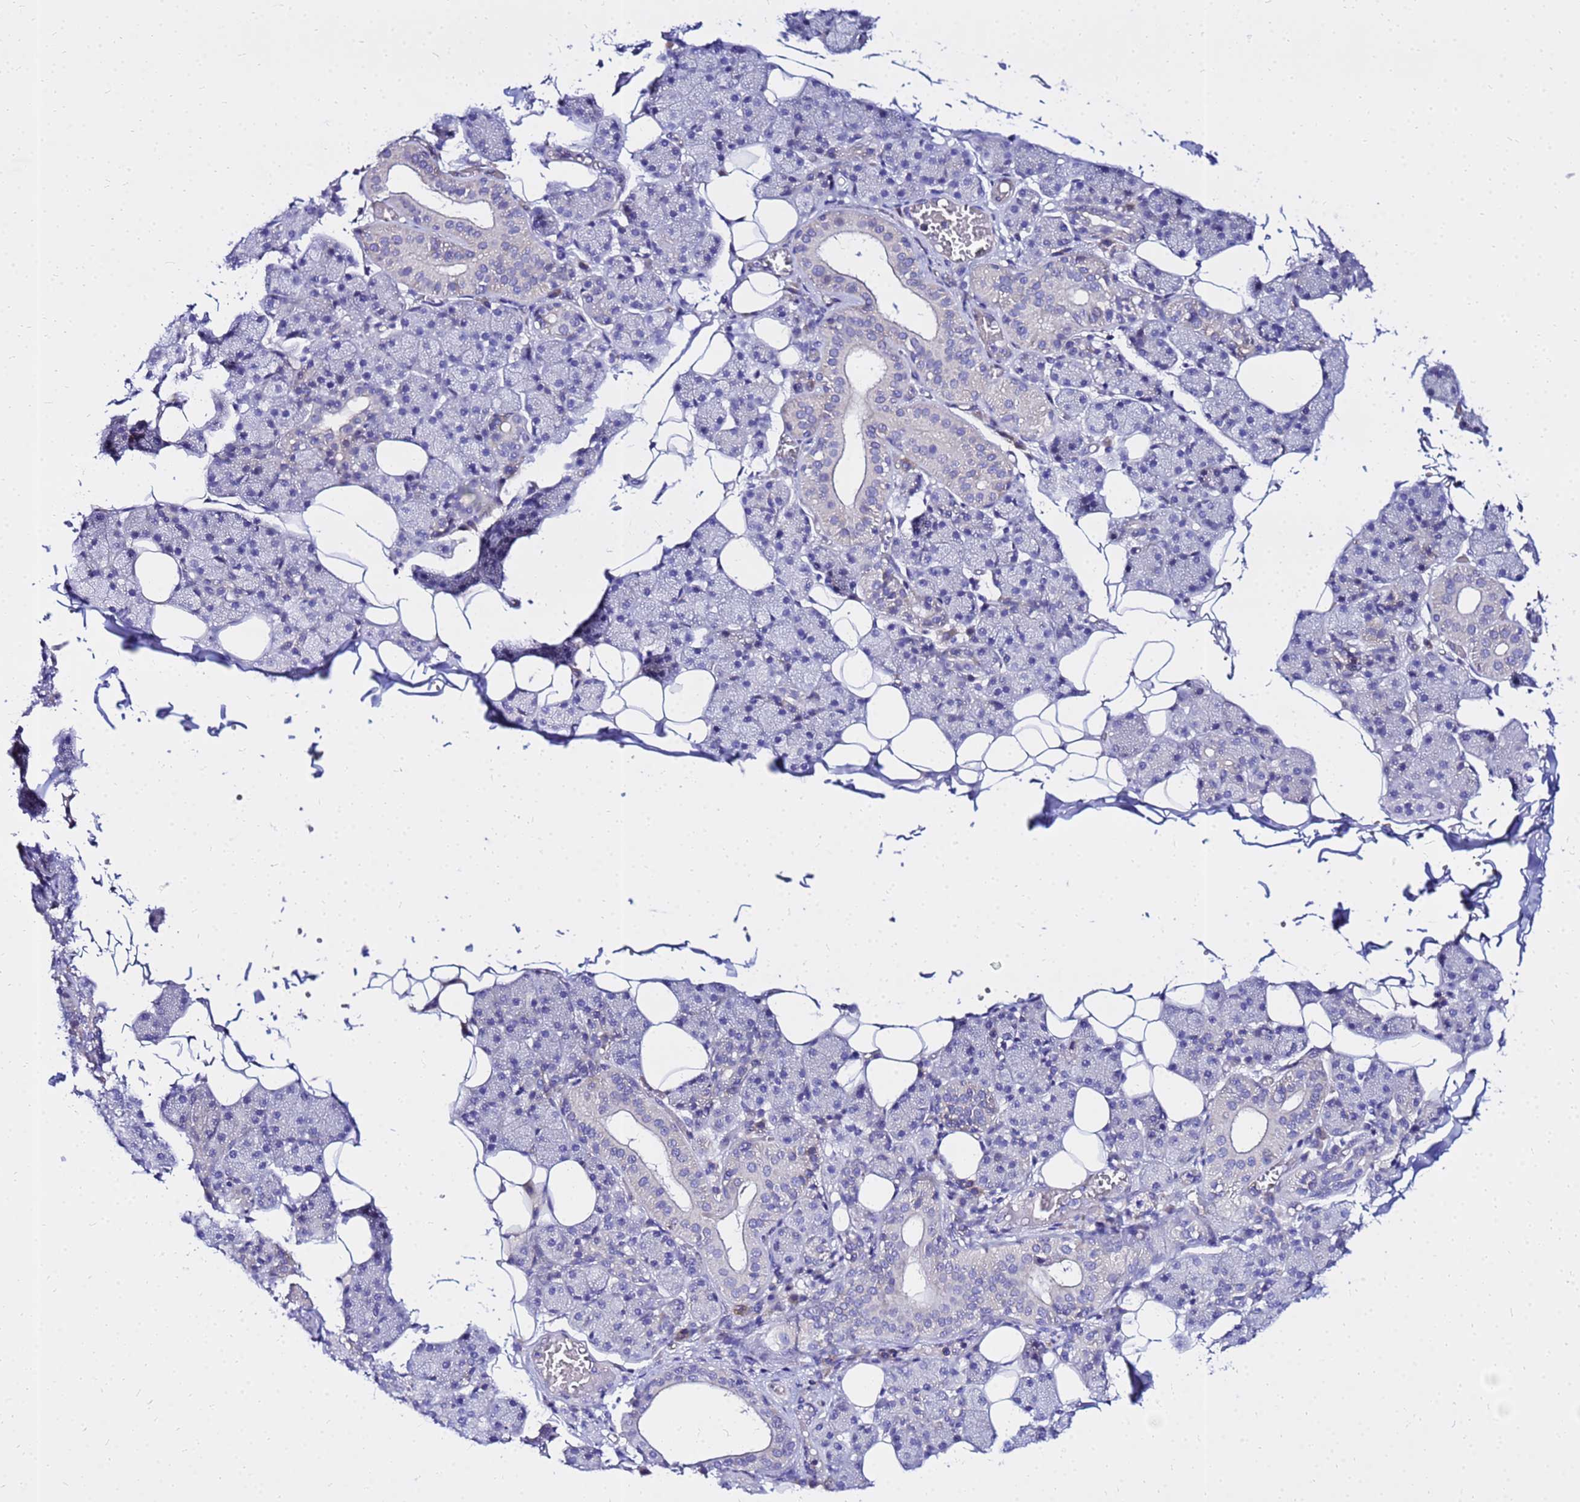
{"staining": {"intensity": "negative", "quantity": "none", "location": "none"}, "tissue": "salivary gland", "cell_type": "Glandular cells", "image_type": "normal", "snomed": [{"axis": "morphology", "description": "Normal tissue, NOS"}, {"axis": "topography", "description": "Salivary gland"}], "caption": "A high-resolution histopathology image shows IHC staining of benign salivary gland, which demonstrates no significant expression in glandular cells. The staining is performed using DAB brown chromogen with nuclei counter-stained in using hematoxylin.", "gene": "HERC5", "patient": {"sex": "female", "age": 33}}